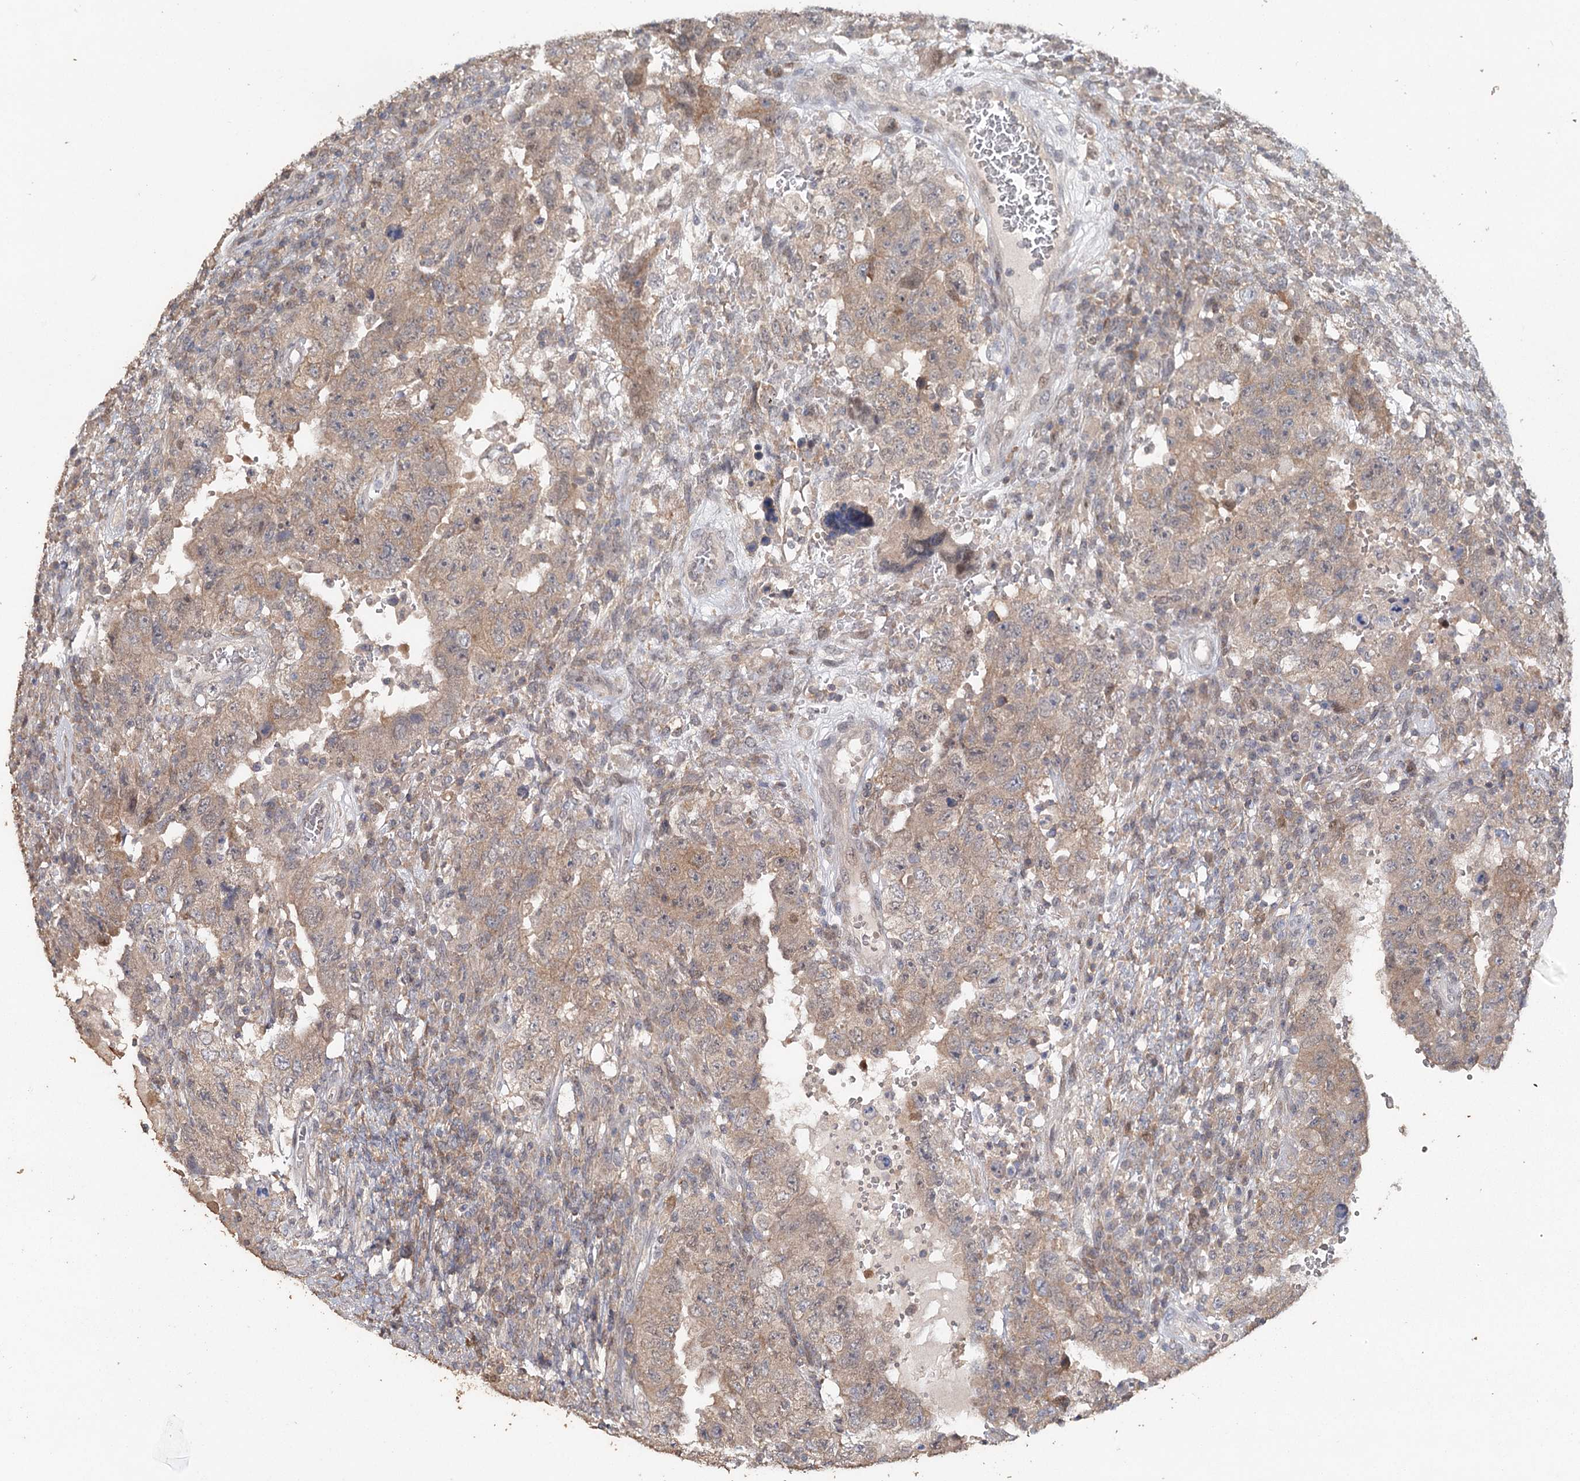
{"staining": {"intensity": "weak", "quantity": ">75%", "location": "cytoplasmic/membranous"}, "tissue": "testis cancer", "cell_type": "Tumor cells", "image_type": "cancer", "snomed": [{"axis": "morphology", "description": "Carcinoma, Embryonal, NOS"}, {"axis": "topography", "description": "Testis"}], "caption": "Embryonal carcinoma (testis) stained with a protein marker shows weak staining in tumor cells.", "gene": "MAP3K13", "patient": {"sex": "male", "age": 26}}